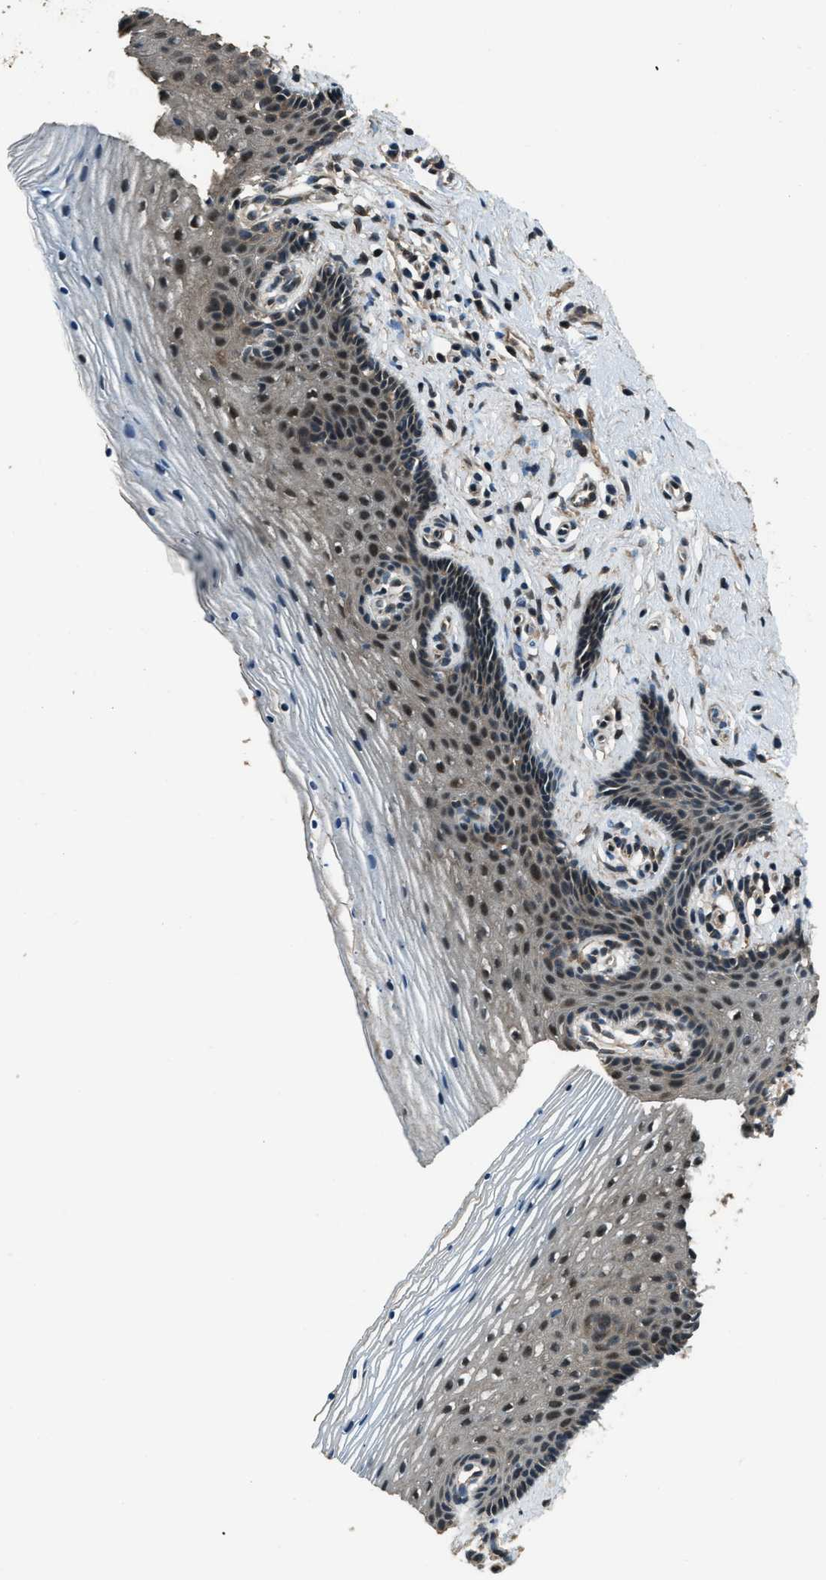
{"staining": {"intensity": "moderate", "quantity": "25%-75%", "location": "cytoplasmic/membranous,nuclear"}, "tissue": "vagina", "cell_type": "Squamous epithelial cells", "image_type": "normal", "snomed": [{"axis": "morphology", "description": "Normal tissue, NOS"}, {"axis": "topography", "description": "Vagina"}], "caption": "Immunohistochemical staining of benign human vagina displays medium levels of moderate cytoplasmic/membranous,nuclear staining in about 25%-75% of squamous epithelial cells.", "gene": "NUDCD3", "patient": {"sex": "female", "age": 32}}